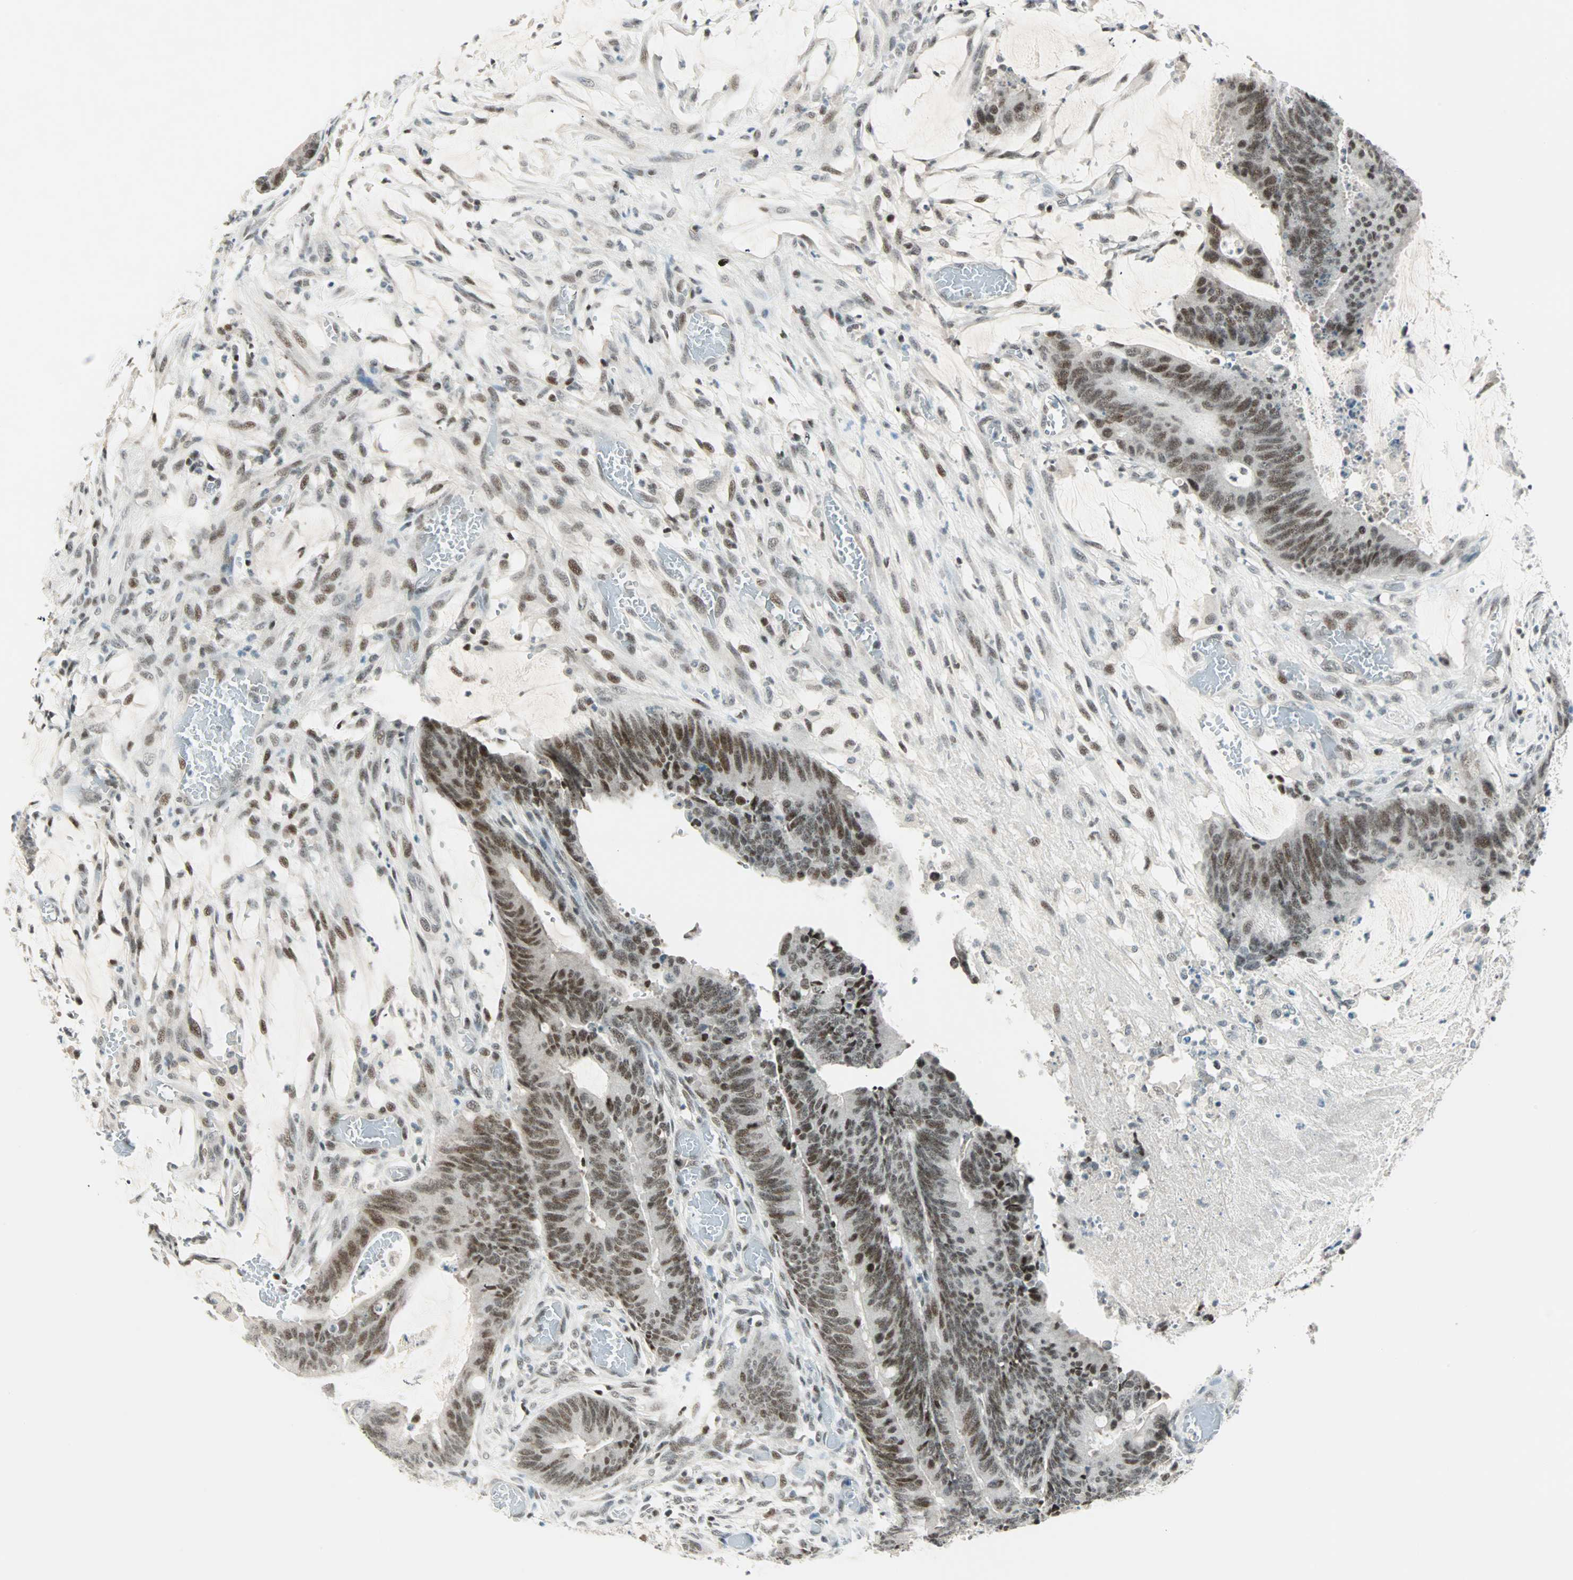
{"staining": {"intensity": "moderate", "quantity": ">75%", "location": "nuclear"}, "tissue": "colorectal cancer", "cell_type": "Tumor cells", "image_type": "cancer", "snomed": [{"axis": "morphology", "description": "Adenocarcinoma, NOS"}, {"axis": "topography", "description": "Rectum"}], "caption": "Colorectal cancer tissue shows moderate nuclear staining in about >75% of tumor cells, visualized by immunohistochemistry. (brown staining indicates protein expression, while blue staining denotes nuclei).", "gene": "SIN3A", "patient": {"sex": "female", "age": 66}}